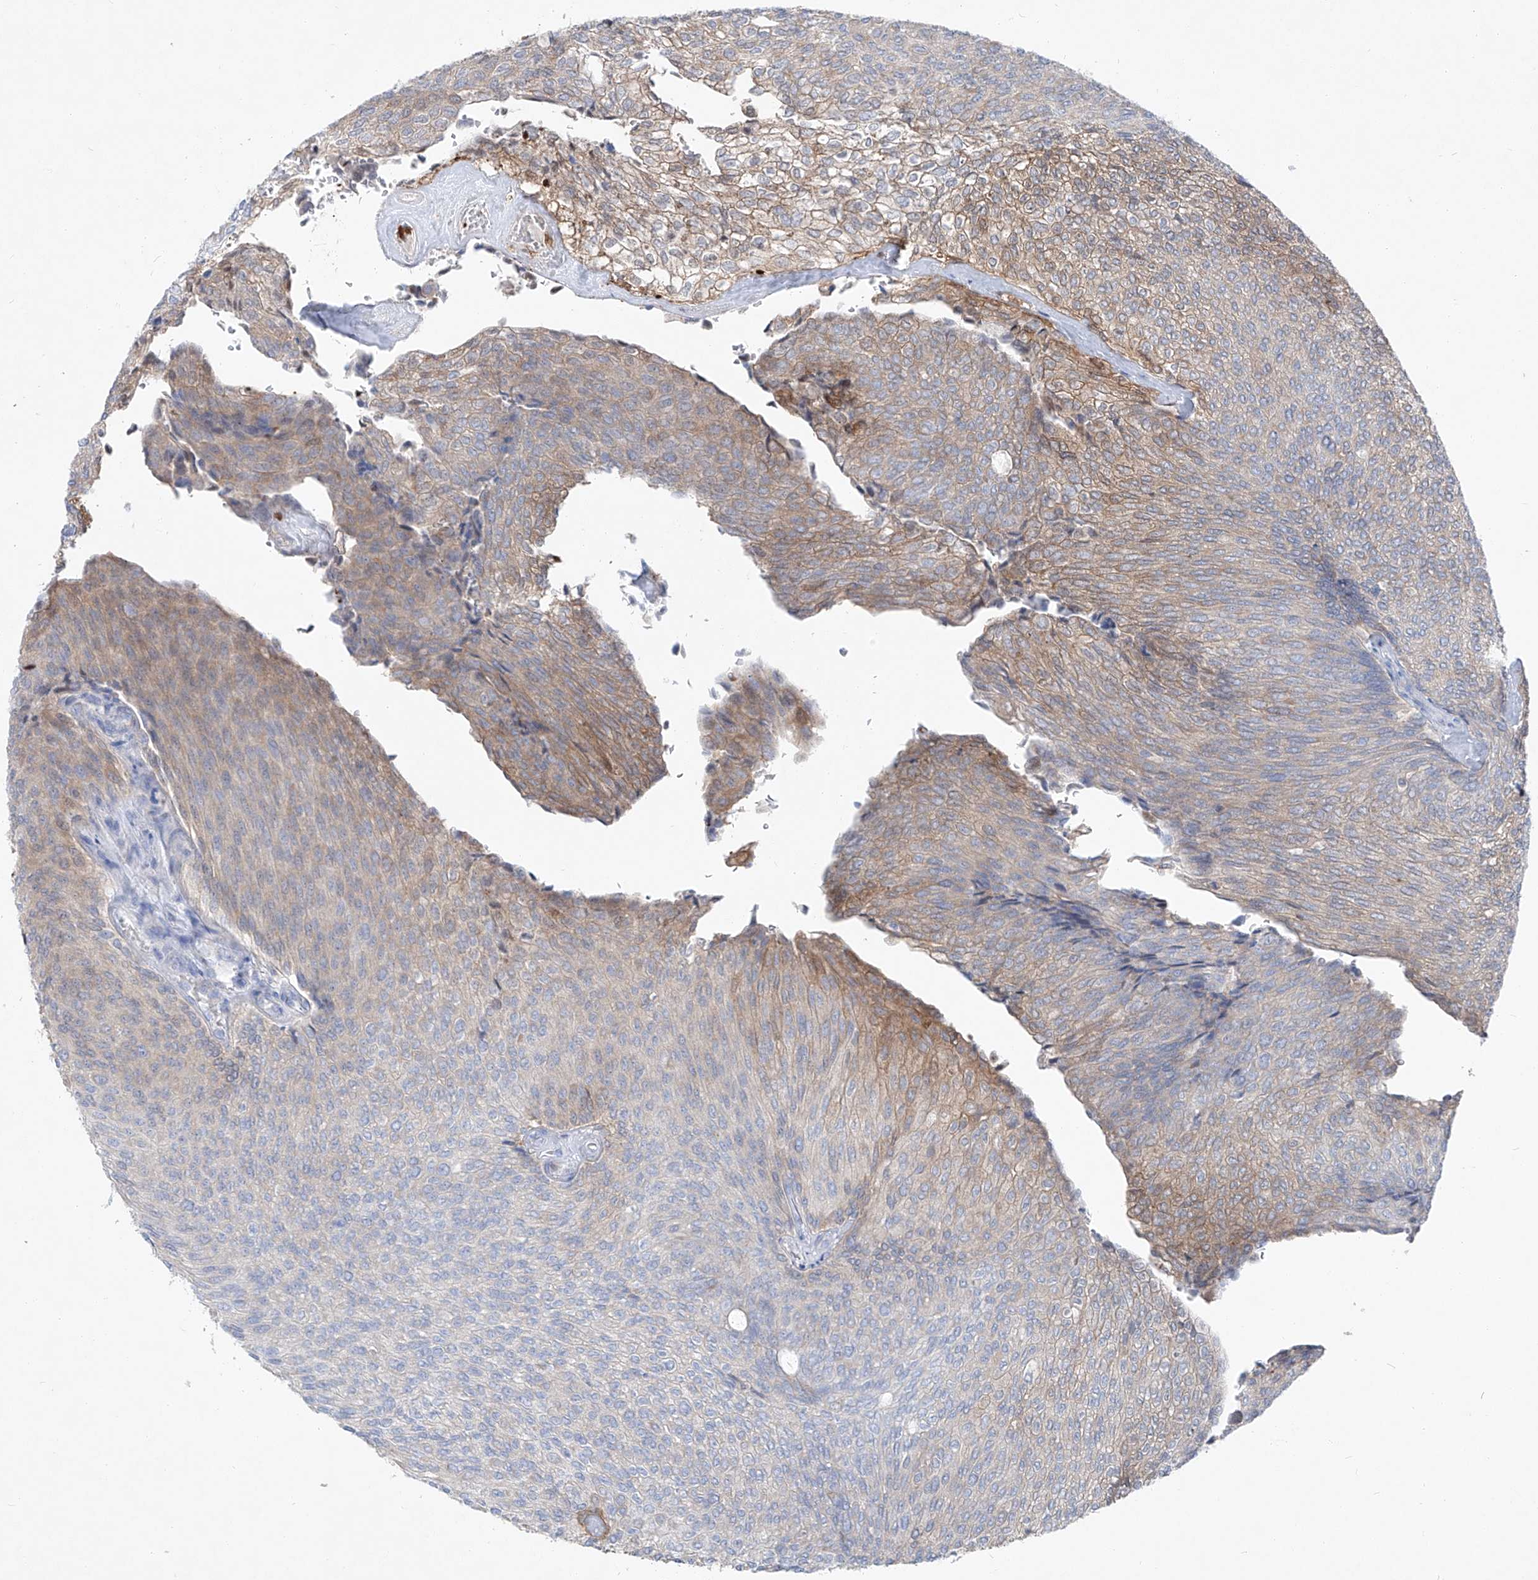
{"staining": {"intensity": "moderate", "quantity": "<25%", "location": "cytoplasmic/membranous"}, "tissue": "urothelial cancer", "cell_type": "Tumor cells", "image_type": "cancer", "snomed": [{"axis": "morphology", "description": "Urothelial carcinoma, Low grade"}, {"axis": "topography", "description": "Urinary bladder"}], "caption": "Moderate cytoplasmic/membranous staining for a protein is present in about <25% of tumor cells of urothelial carcinoma (low-grade) using IHC.", "gene": "UFL1", "patient": {"sex": "female", "age": 79}}